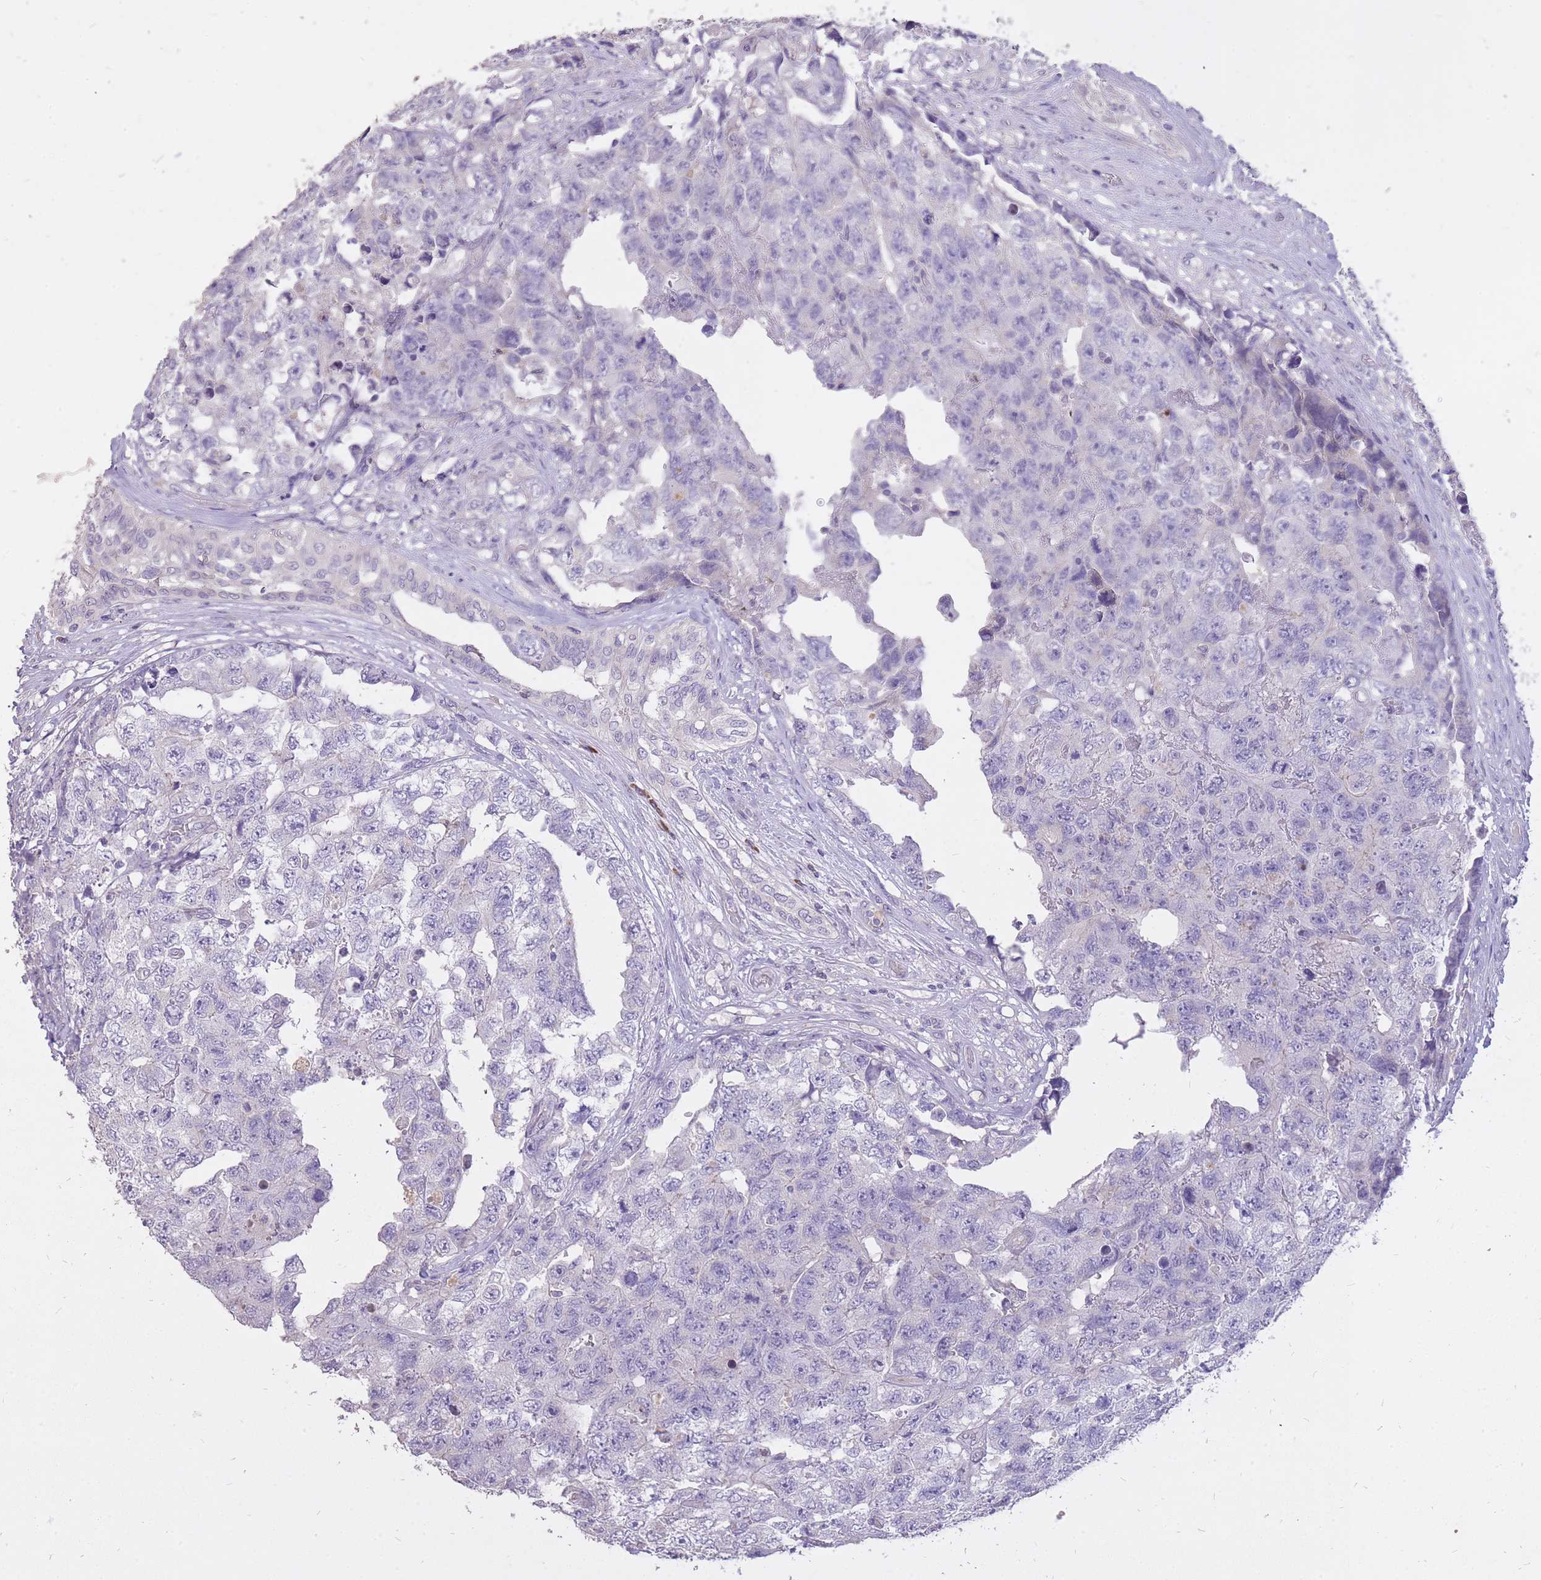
{"staining": {"intensity": "negative", "quantity": "none", "location": "none"}, "tissue": "testis cancer", "cell_type": "Tumor cells", "image_type": "cancer", "snomed": [{"axis": "morphology", "description": "Carcinoma, Embryonal, NOS"}, {"axis": "topography", "description": "Testis"}], "caption": "Image shows no significant protein positivity in tumor cells of embryonal carcinoma (testis).", "gene": "FRG2C", "patient": {"sex": "male", "age": 31}}